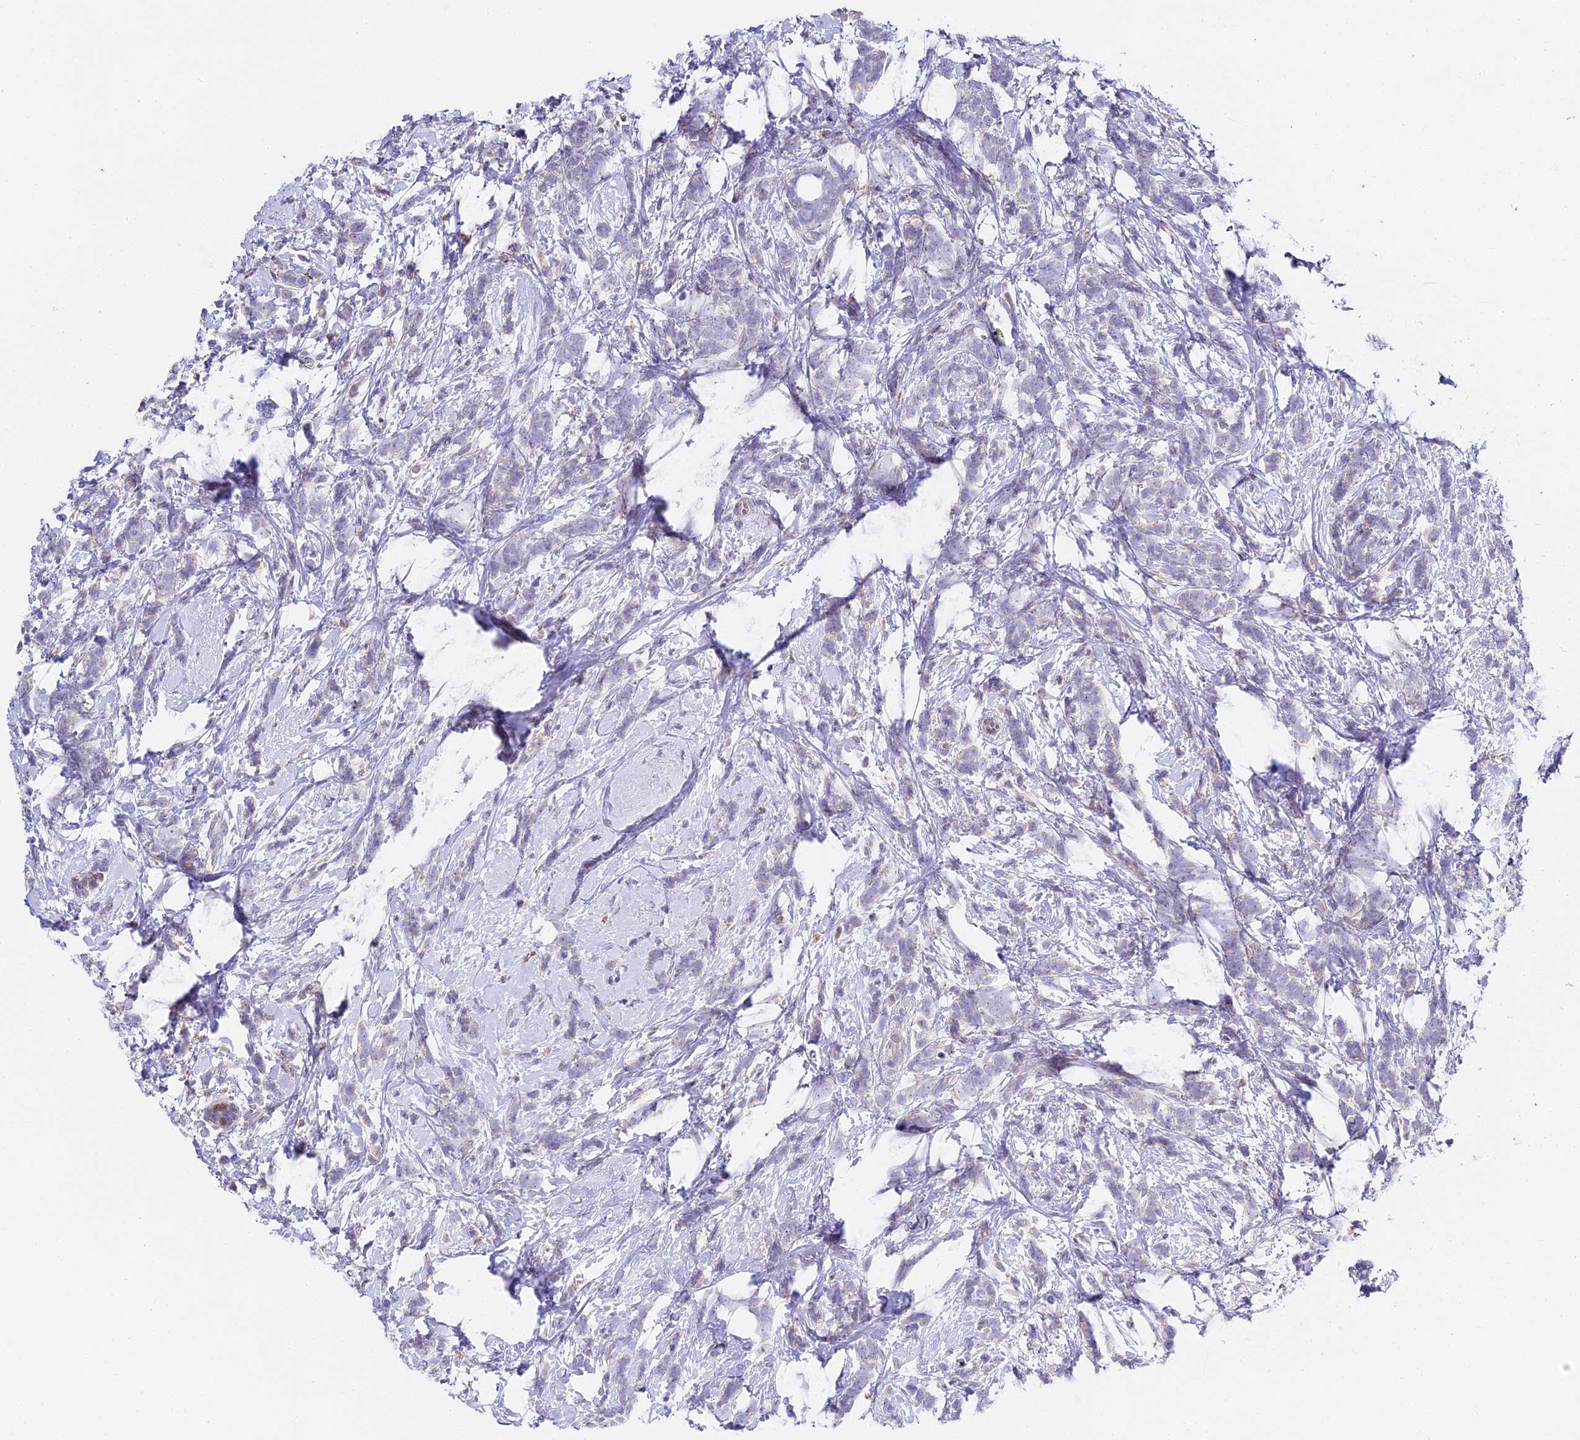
{"staining": {"intensity": "negative", "quantity": "none", "location": "none"}, "tissue": "breast cancer", "cell_type": "Tumor cells", "image_type": "cancer", "snomed": [{"axis": "morphology", "description": "Lobular carcinoma"}, {"axis": "topography", "description": "Breast"}], "caption": "The immunohistochemistry (IHC) histopathology image has no significant positivity in tumor cells of breast cancer (lobular carcinoma) tissue. (Stains: DAB IHC with hematoxylin counter stain, Microscopy: brightfield microscopy at high magnification).", "gene": "SERP1", "patient": {"sex": "female", "age": 58}}